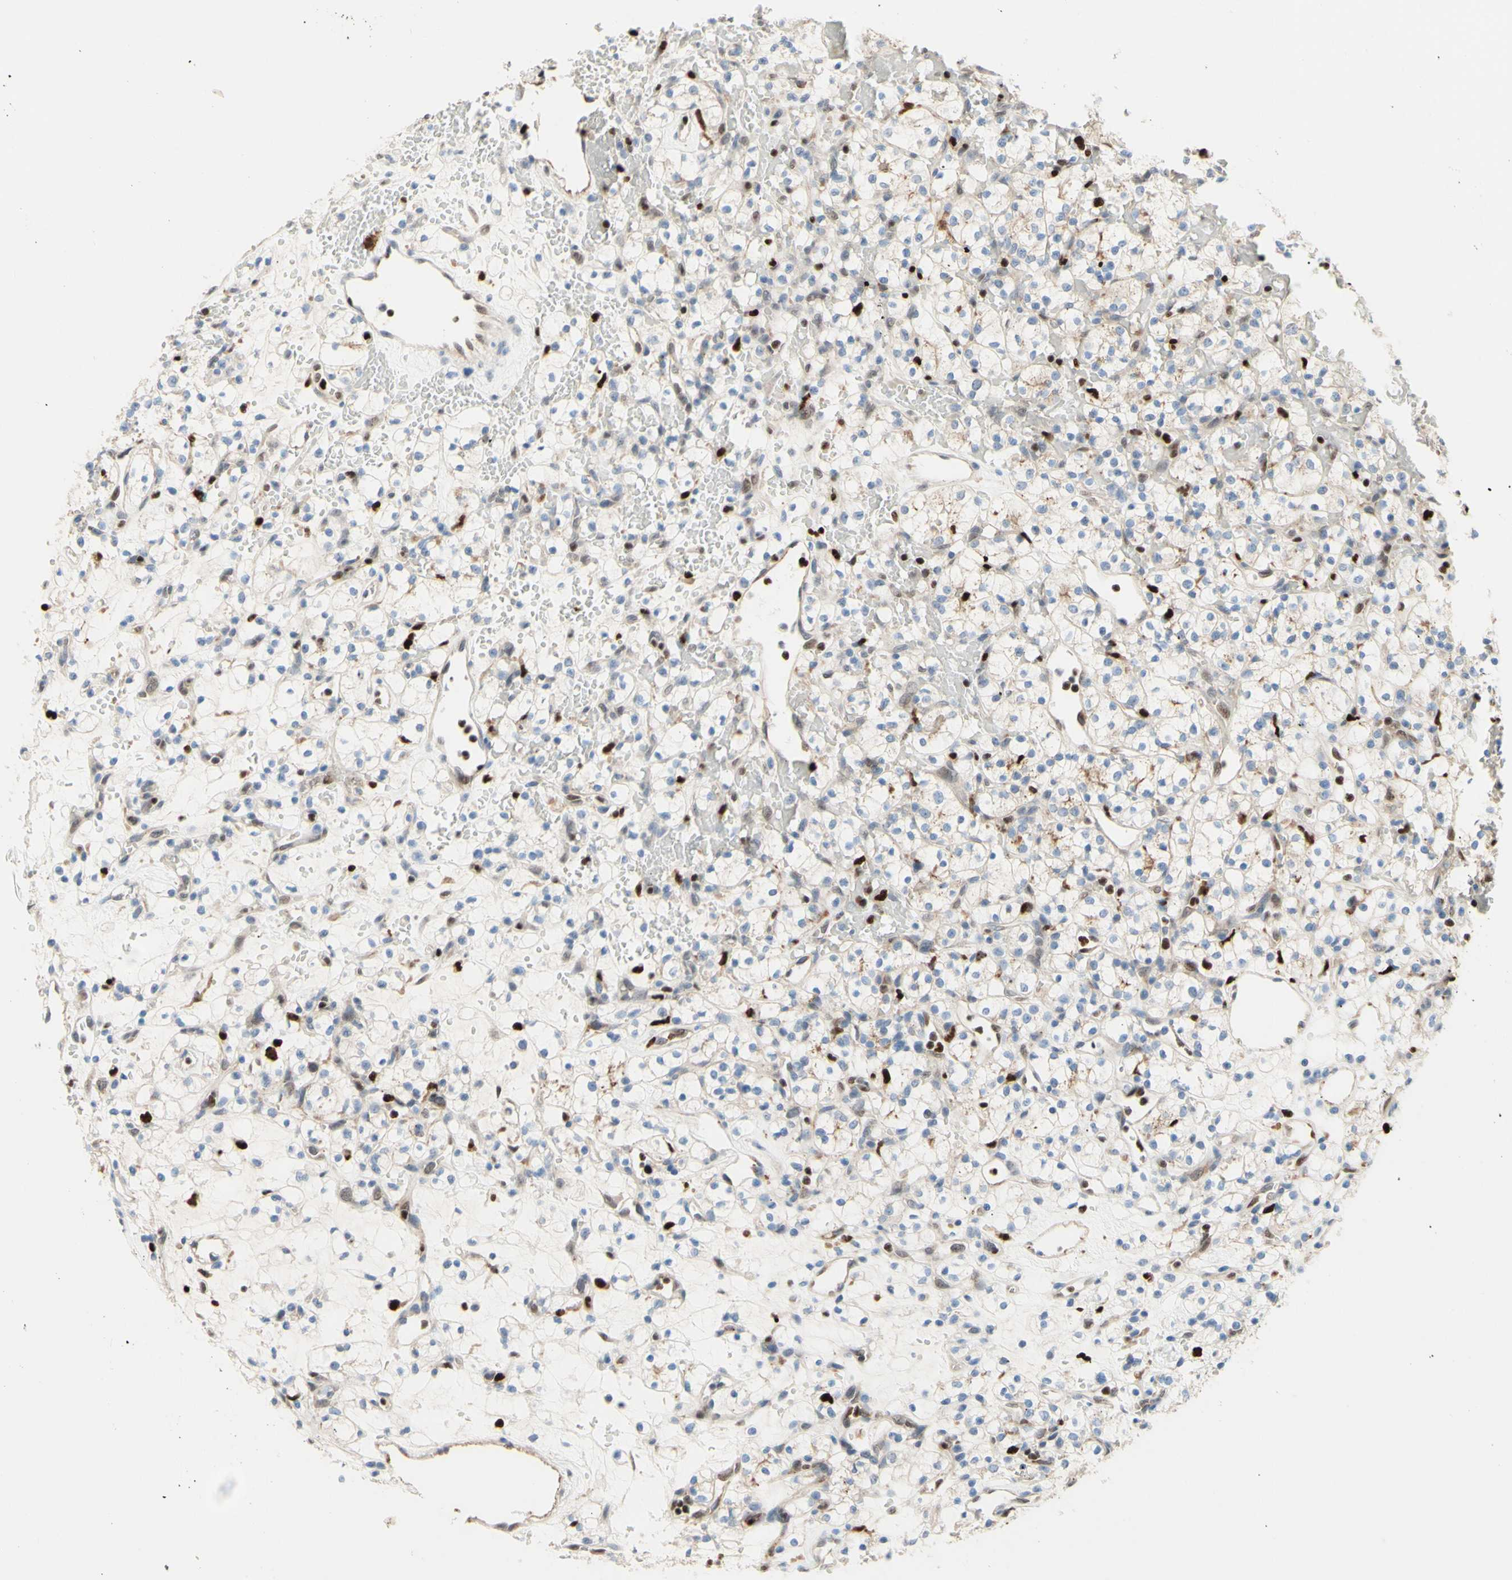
{"staining": {"intensity": "negative", "quantity": "none", "location": "none"}, "tissue": "renal cancer", "cell_type": "Tumor cells", "image_type": "cancer", "snomed": [{"axis": "morphology", "description": "Adenocarcinoma, NOS"}, {"axis": "topography", "description": "Kidney"}], "caption": "DAB immunohistochemical staining of renal cancer demonstrates no significant staining in tumor cells.", "gene": "EED", "patient": {"sex": "female", "age": 60}}